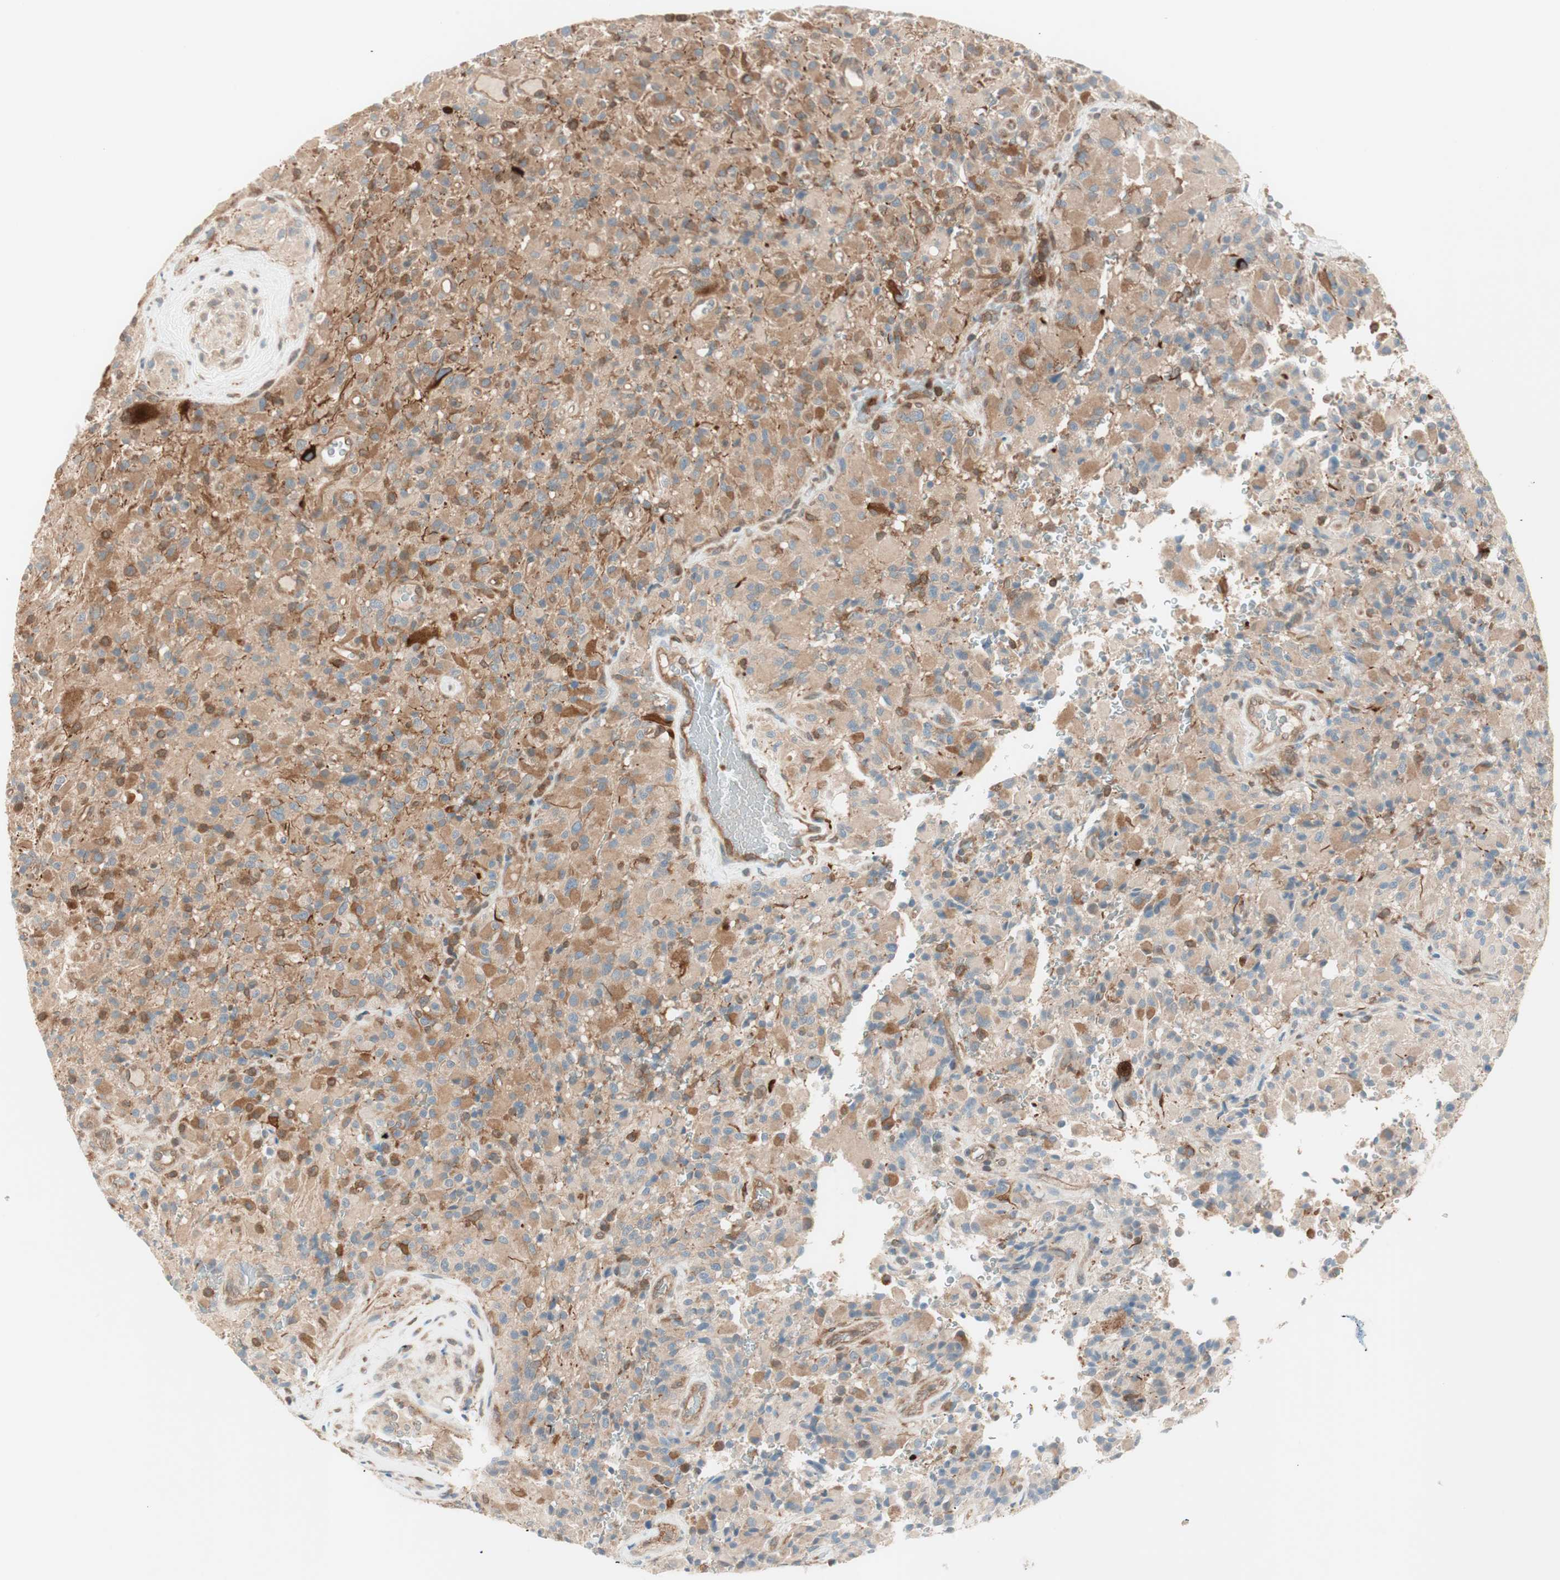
{"staining": {"intensity": "moderate", "quantity": ">75%", "location": "cytoplasmic/membranous"}, "tissue": "glioma", "cell_type": "Tumor cells", "image_type": "cancer", "snomed": [{"axis": "morphology", "description": "Glioma, malignant, High grade"}, {"axis": "topography", "description": "Brain"}], "caption": "Immunohistochemical staining of human glioma displays moderate cytoplasmic/membranous protein staining in approximately >75% of tumor cells.", "gene": "GALT", "patient": {"sex": "male", "age": 71}}